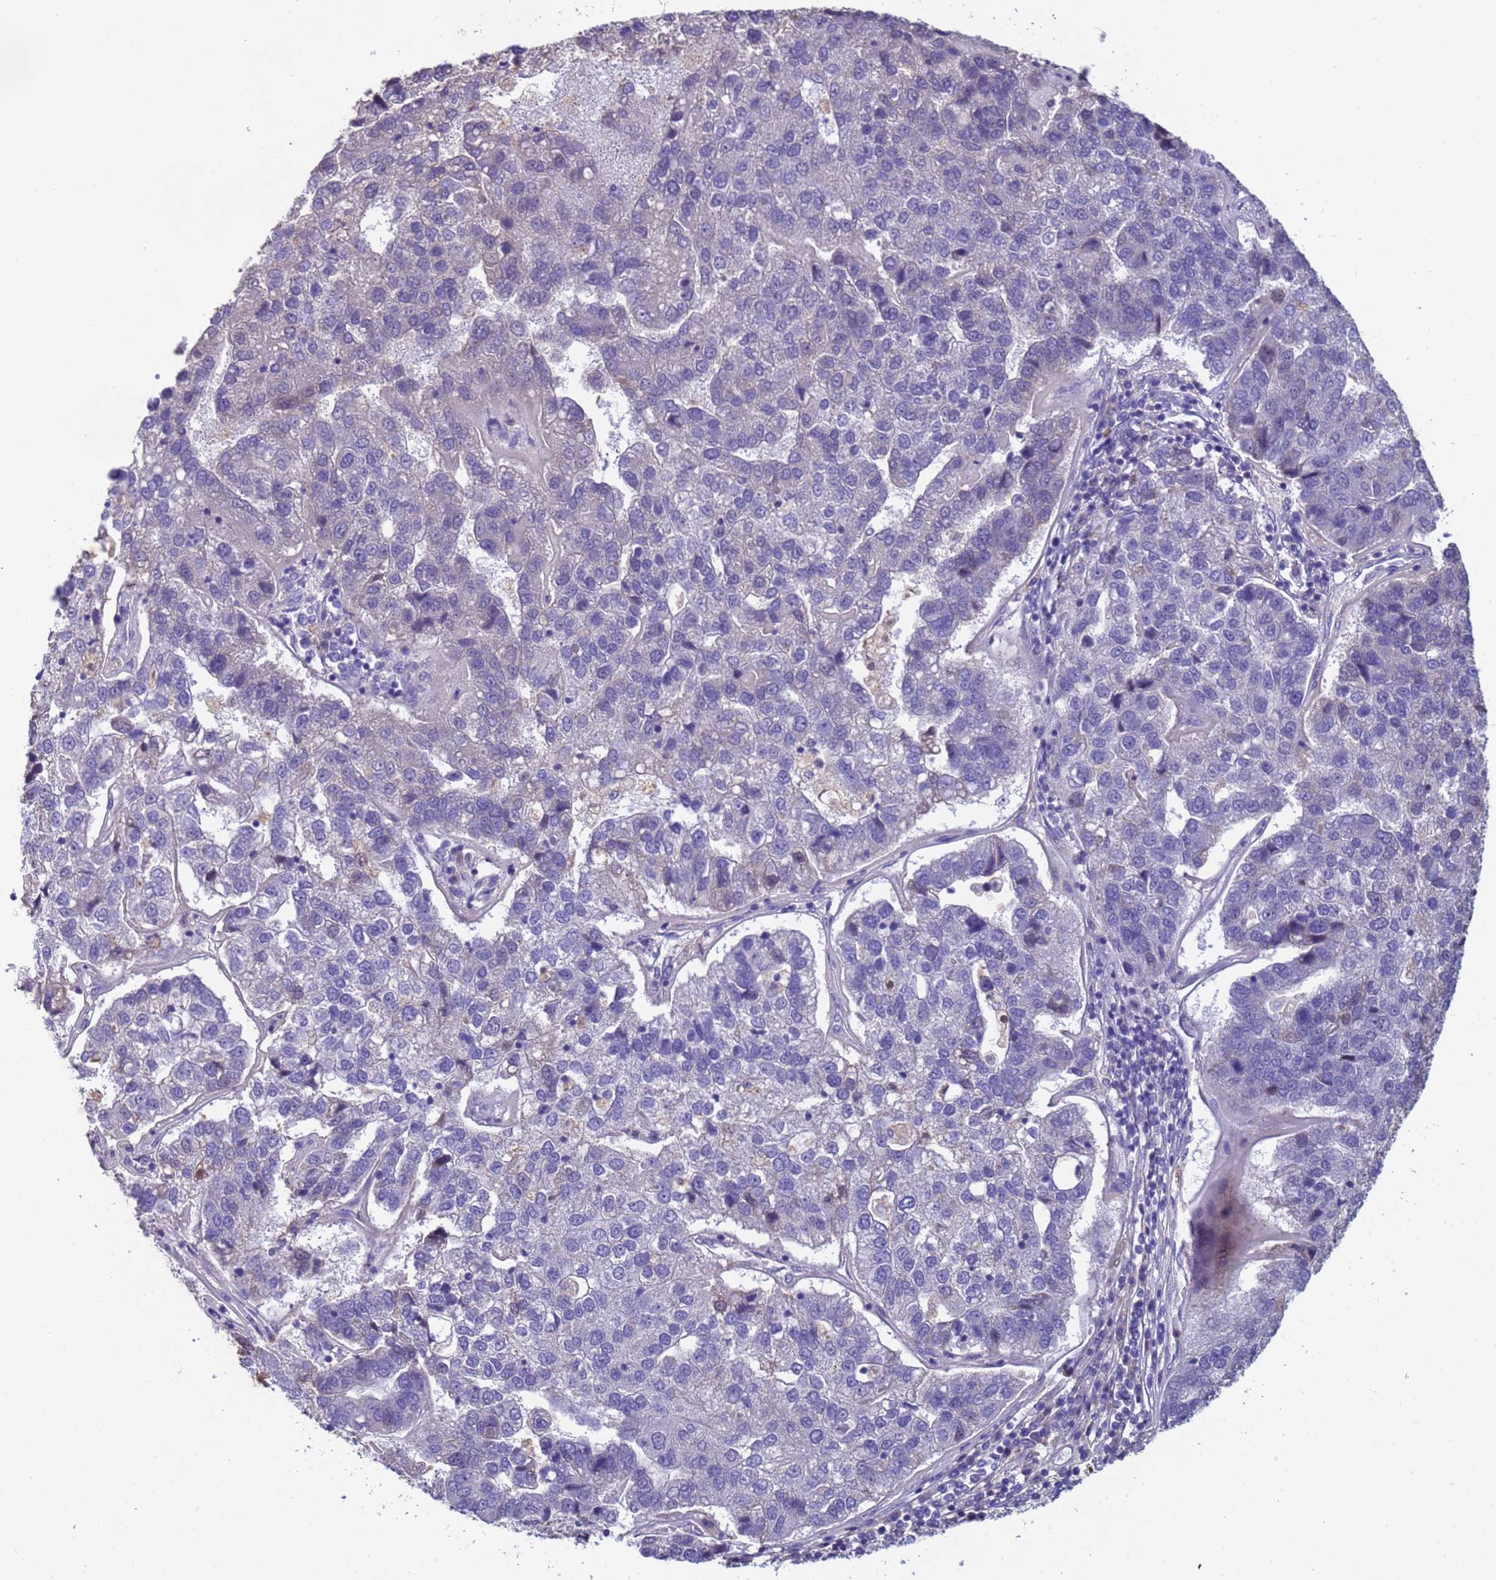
{"staining": {"intensity": "negative", "quantity": "none", "location": "none"}, "tissue": "pancreatic cancer", "cell_type": "Tumor cells", "image_type": "cancer", "snomed": [{"axis": "morphology", "description": "Adenocarcinoma, NOS"}, {"axis": "topography", "description": "Pancreas"}], "caption": "A micrograph of adenocarcinoma (pancreatic) stained for a protein shows no brown staining in tumor cells.", "gene": "ZNF248", "patient": {"sex": "female", "age": 61}}